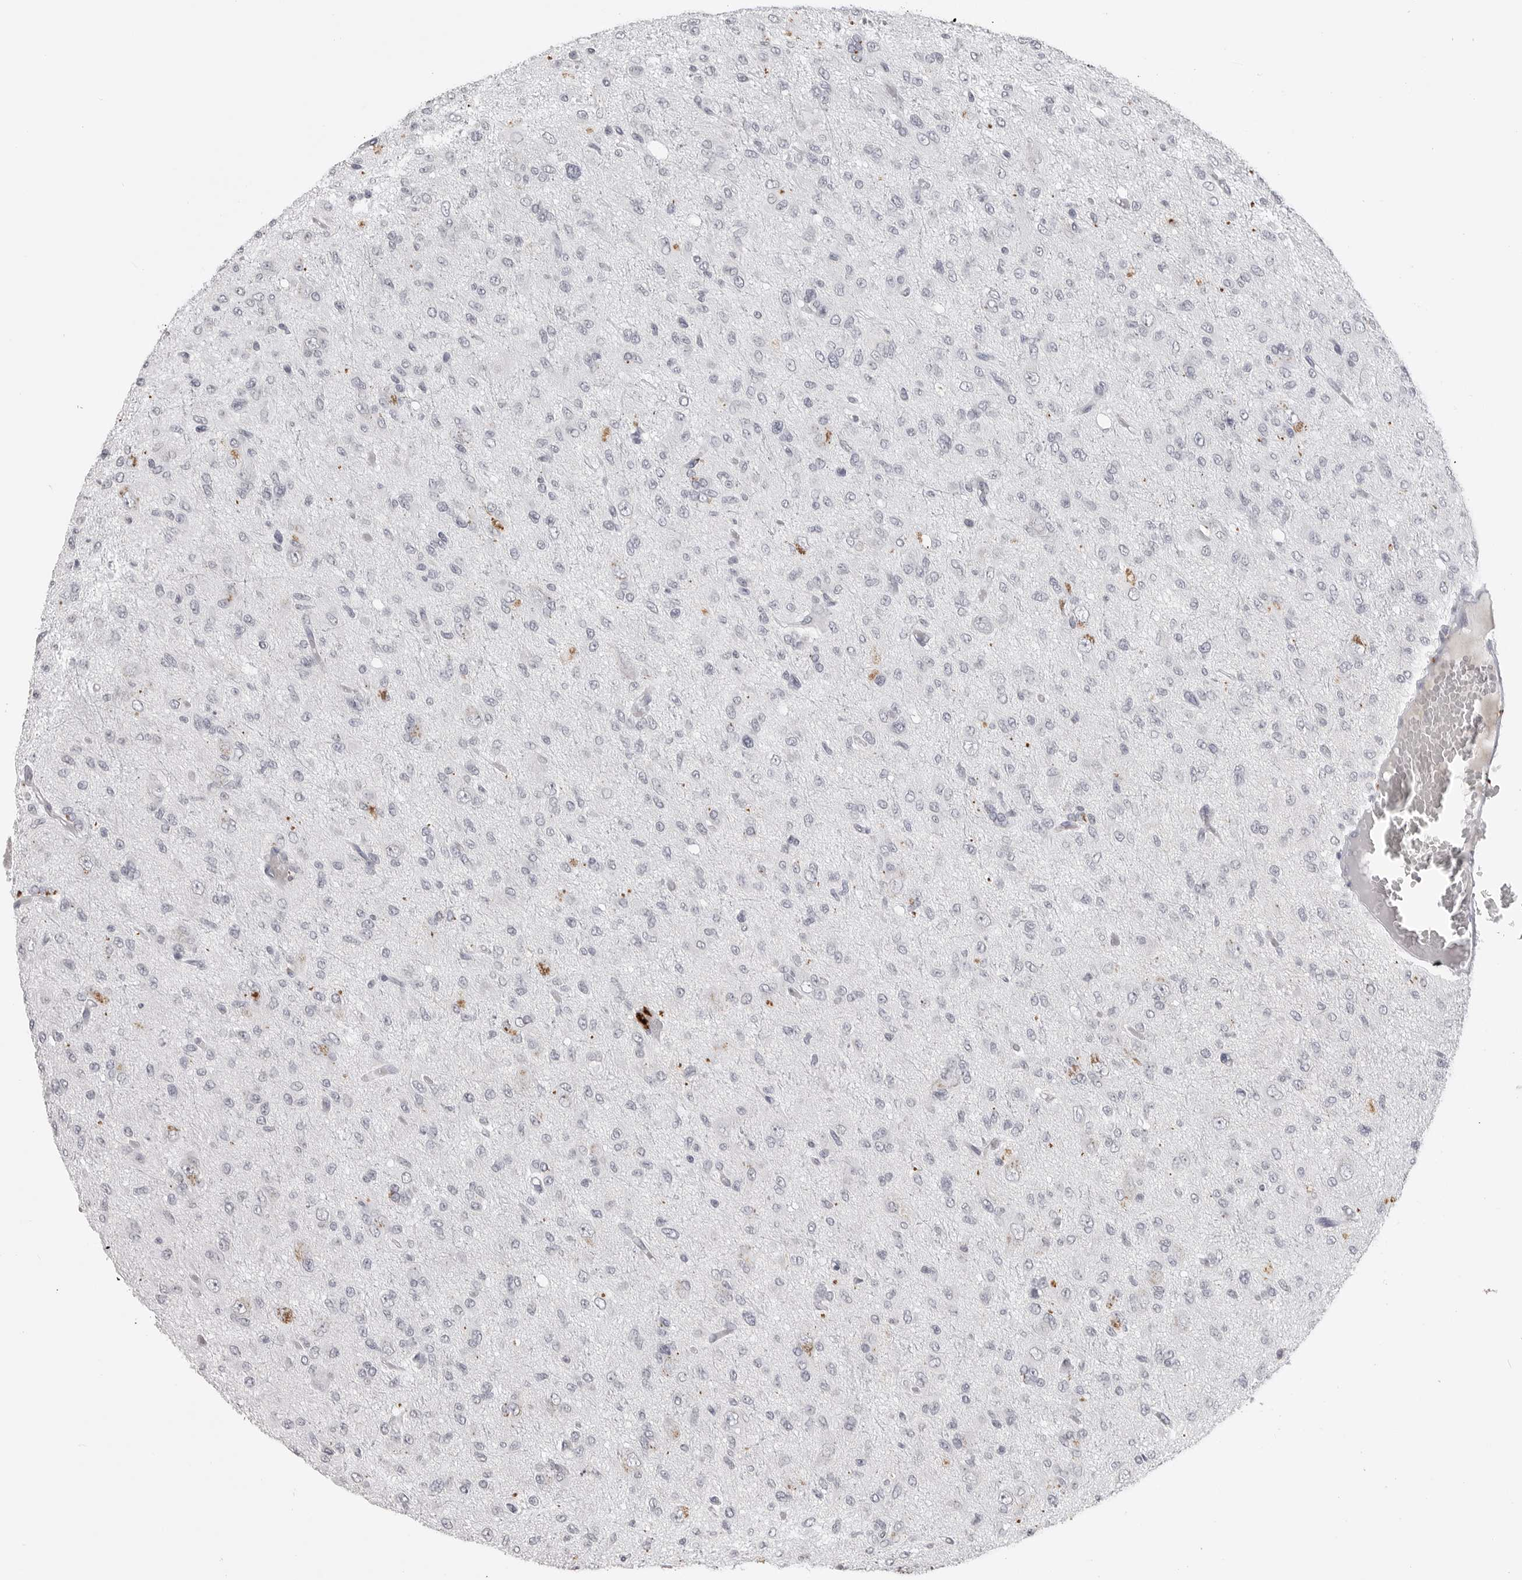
{"staining": {"intensity": "negative", "quantity": "none", "location": "none"}, "tissue": "glioma", "cell_type": "Tumor cells", "image_type": "cancer", "snomed": [{"axis": "morphology", "description": "Glioma, malignant, High grade"}, {"axis": "topography", "description": "Brain"}], "caption": "IHC histopathology image of neoplastic tissue: human malignant high-grade glioma stained with DAB shows no significant protein positivity in tumor cells.", "gene": "PRSS1", "patient": {"sex": "female", "age": 59}}